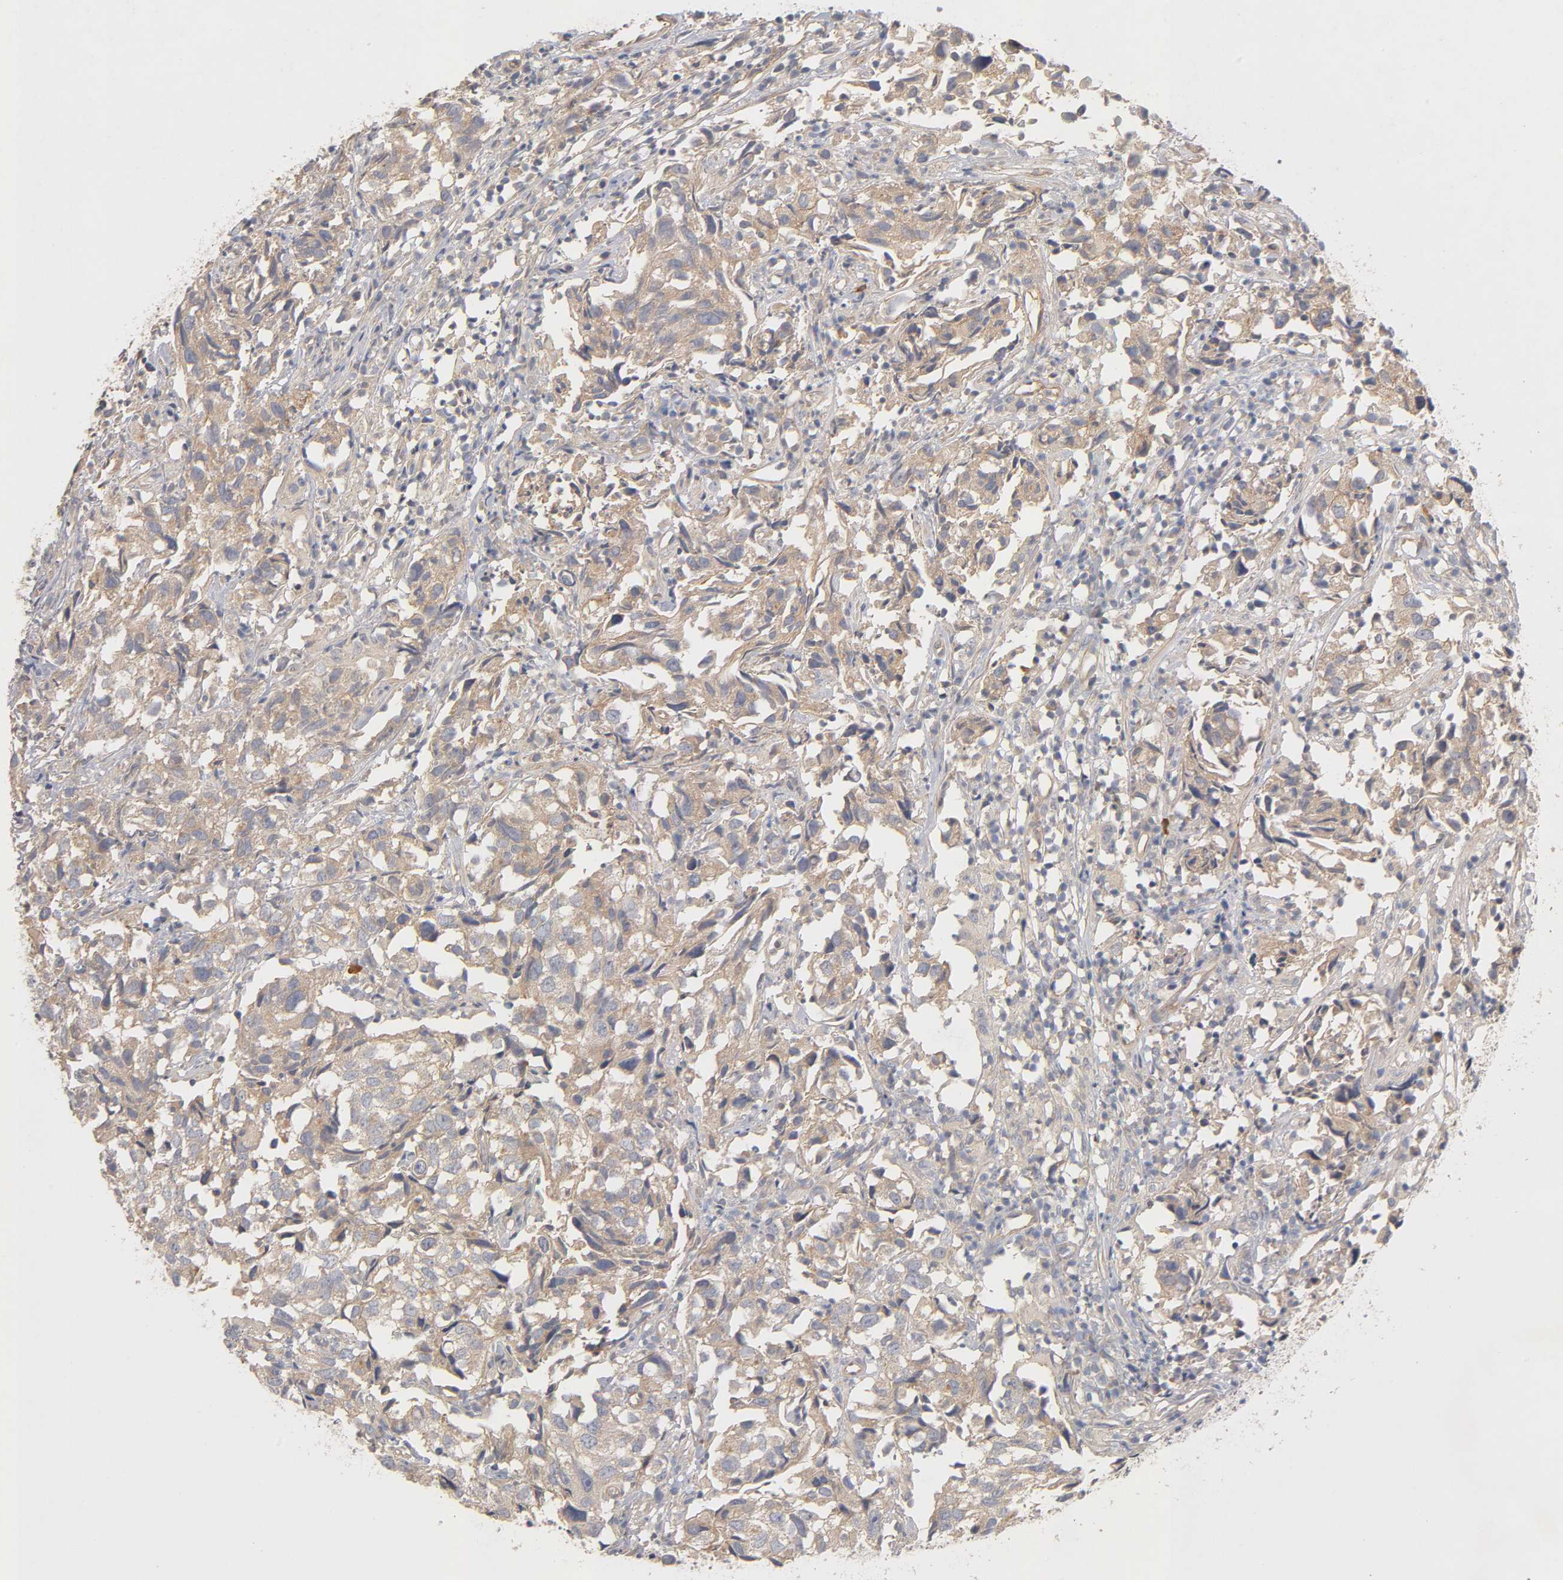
{"staining": {"intensity": "moderate", "quantity": ">75%", "location": "cytoplasmic/membranous"}, "tissue": "urothelial cancer", "cell_type": "Tumor cells", "image_type": "cancer", "snomed": [{"axis": "morphology", "description": "Urothelial carcinoma, High grade"}, {"axis": "topography", "description": "Urinary bladder"}], "caption": "Tumor cells demonstrate moderate cytoplasmic/membranous expression in approximately >75% of cells in urothelial carcinoma (high-grade).", "gene": "PDZD11", "patient": {"sex": "female", "age": 75}}